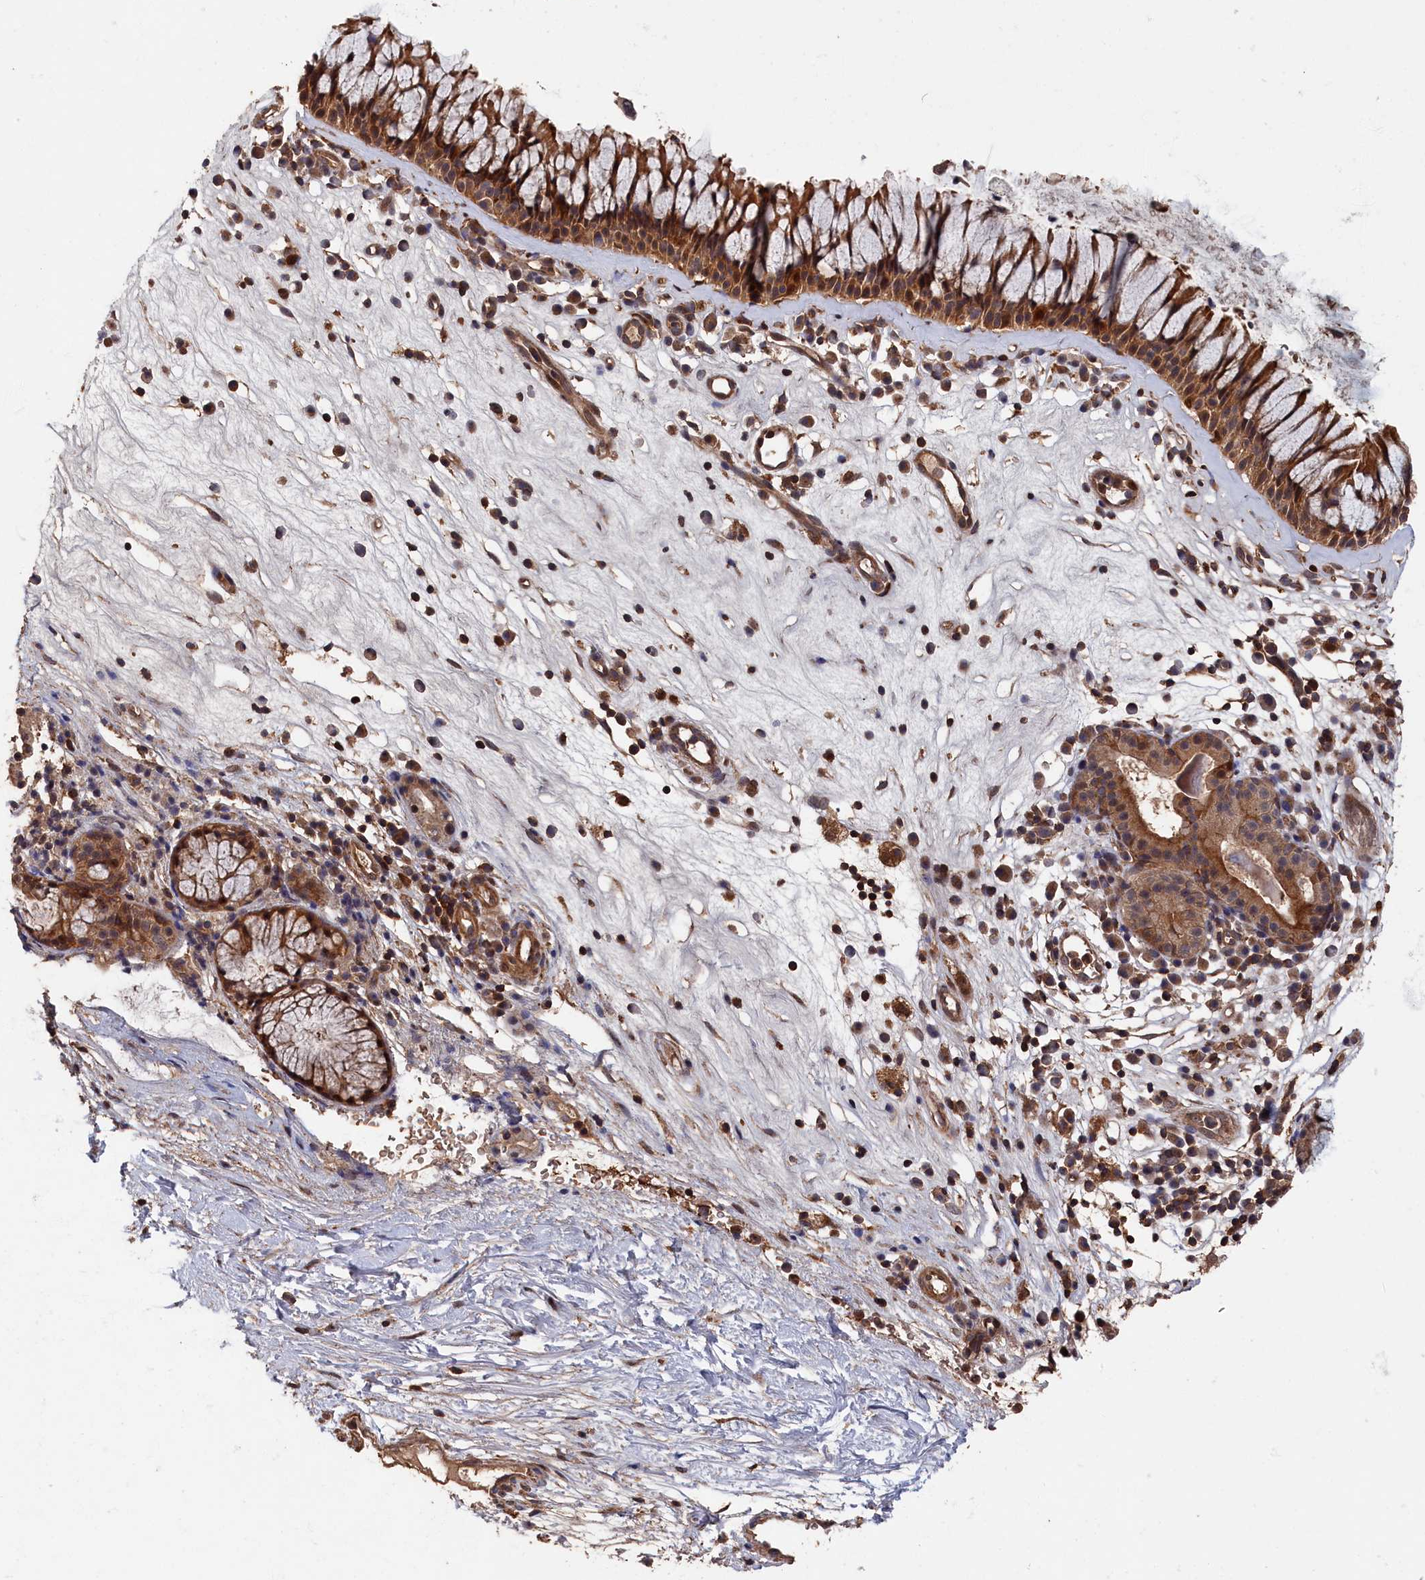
{"staining": {"intensity": "strong", "quantity": ">75%", "location": "cytoplasmic/membranous"}, "tissue": "nasopharynx", "cell_type": "Respiratory epithelial cells", "image_type": "normal", "snomed": [{"axis": "morphology", "description": "Normal tissue, NOS"}, {"axis": "morphology", "description": "Inflammation, NOS"}, {"axis": "morphology", "description": "Malignant melanoma, Metastatic site"}, {"axis": "topography", "description": "Nasopharynx"}], "caption": "A brown stain highlights strong cytoplasmic/membranous staining of a protein in respiratory epithelial cells of benign nasopharynx. The staining was performed using DAB to visualize the protein expression in brown, while the nuclei were stained in blue with hematoxylin (Magnification: 20x).", "gene": "RMI2", "patient": {"sex": "male", "age": 70}}